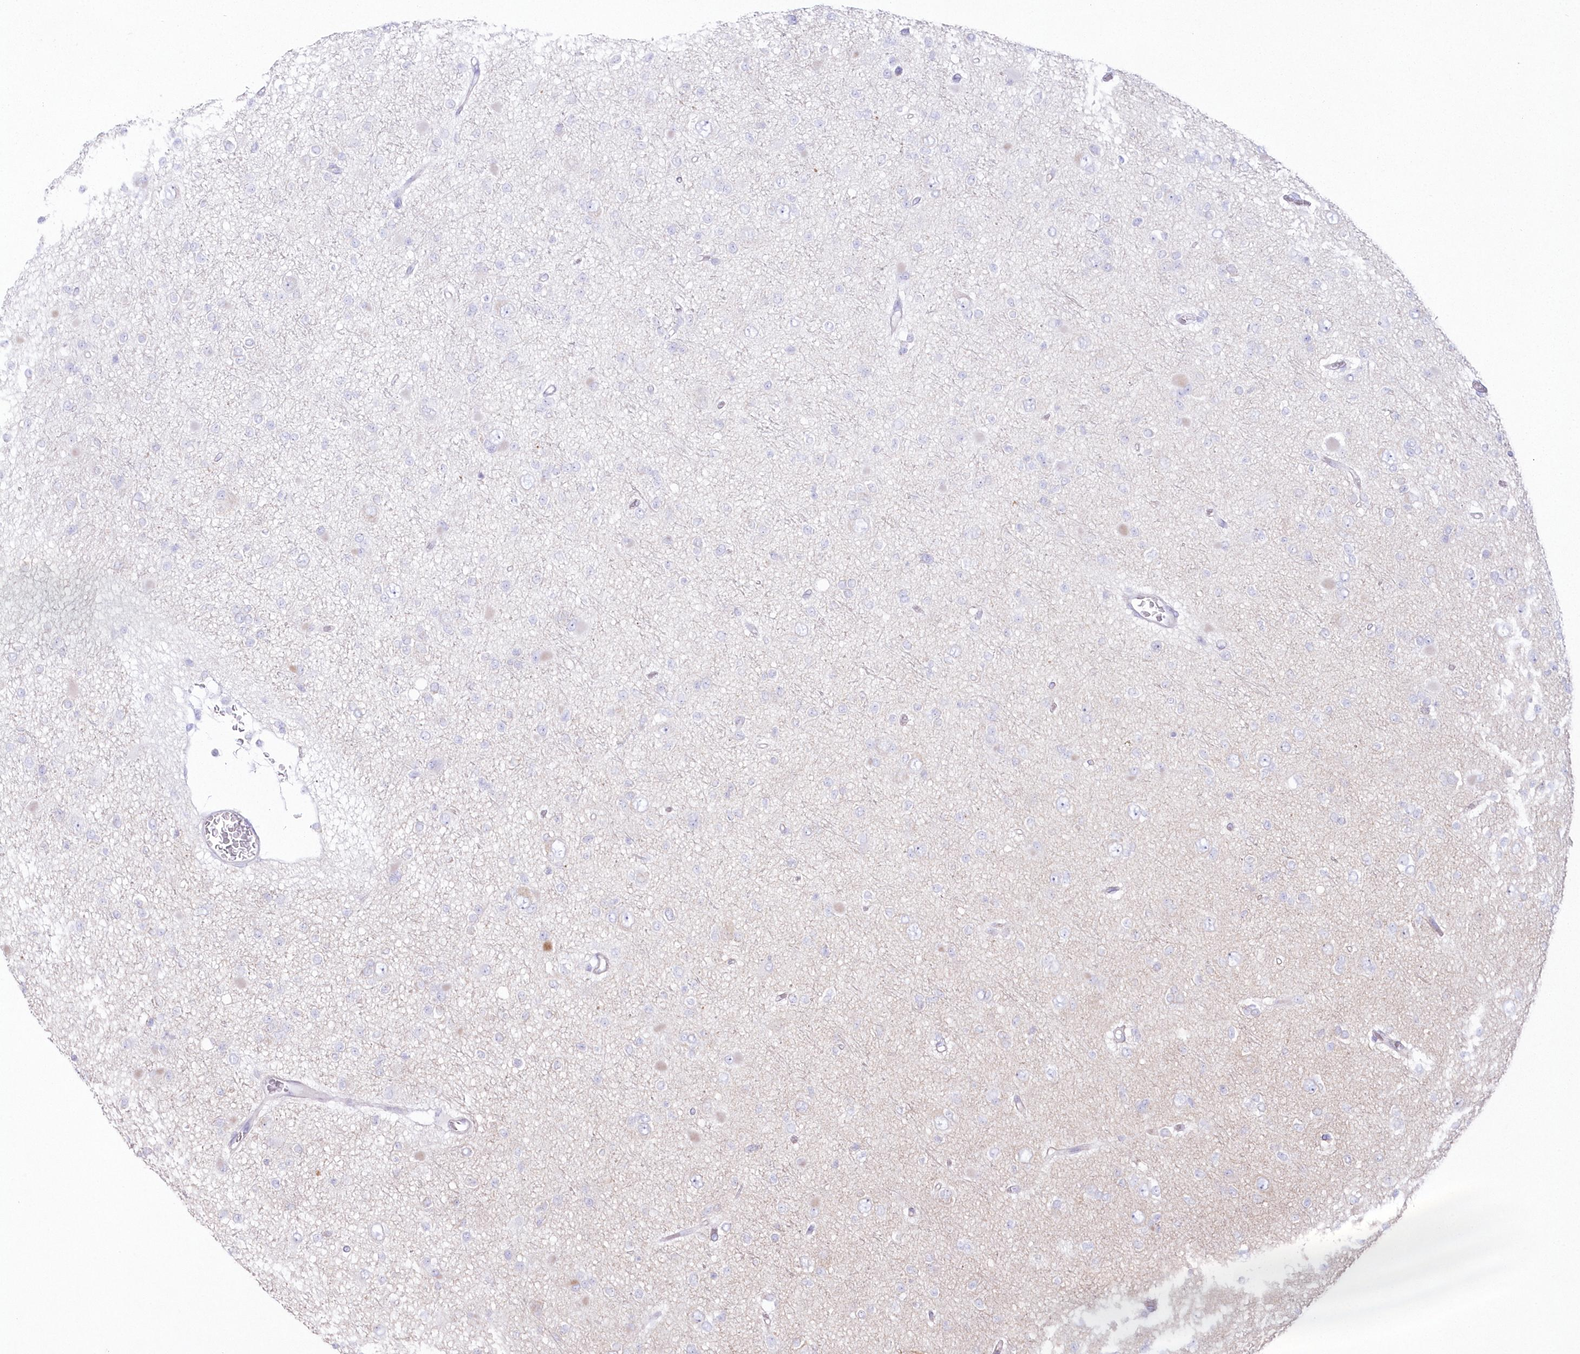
{"staining": {"intensity": "negative", "quantity": "none", "location": "none"}, "tissue": "glioma", "cell_type": "Tumor cells", "image_type": "cancer", "snomed": [{"axis": "morphology", "description": "Glioma, malignant, Low grade"}, {"axis": "topography", "description": "Brain"}], "caption": "DAB (3,3'-diaminobenzidine) immunohistochemical staining of glioma shows no significant positivity in tumor cells.", "gene": "ZNF843", "patient": {"sex": "female", "age": 22}}